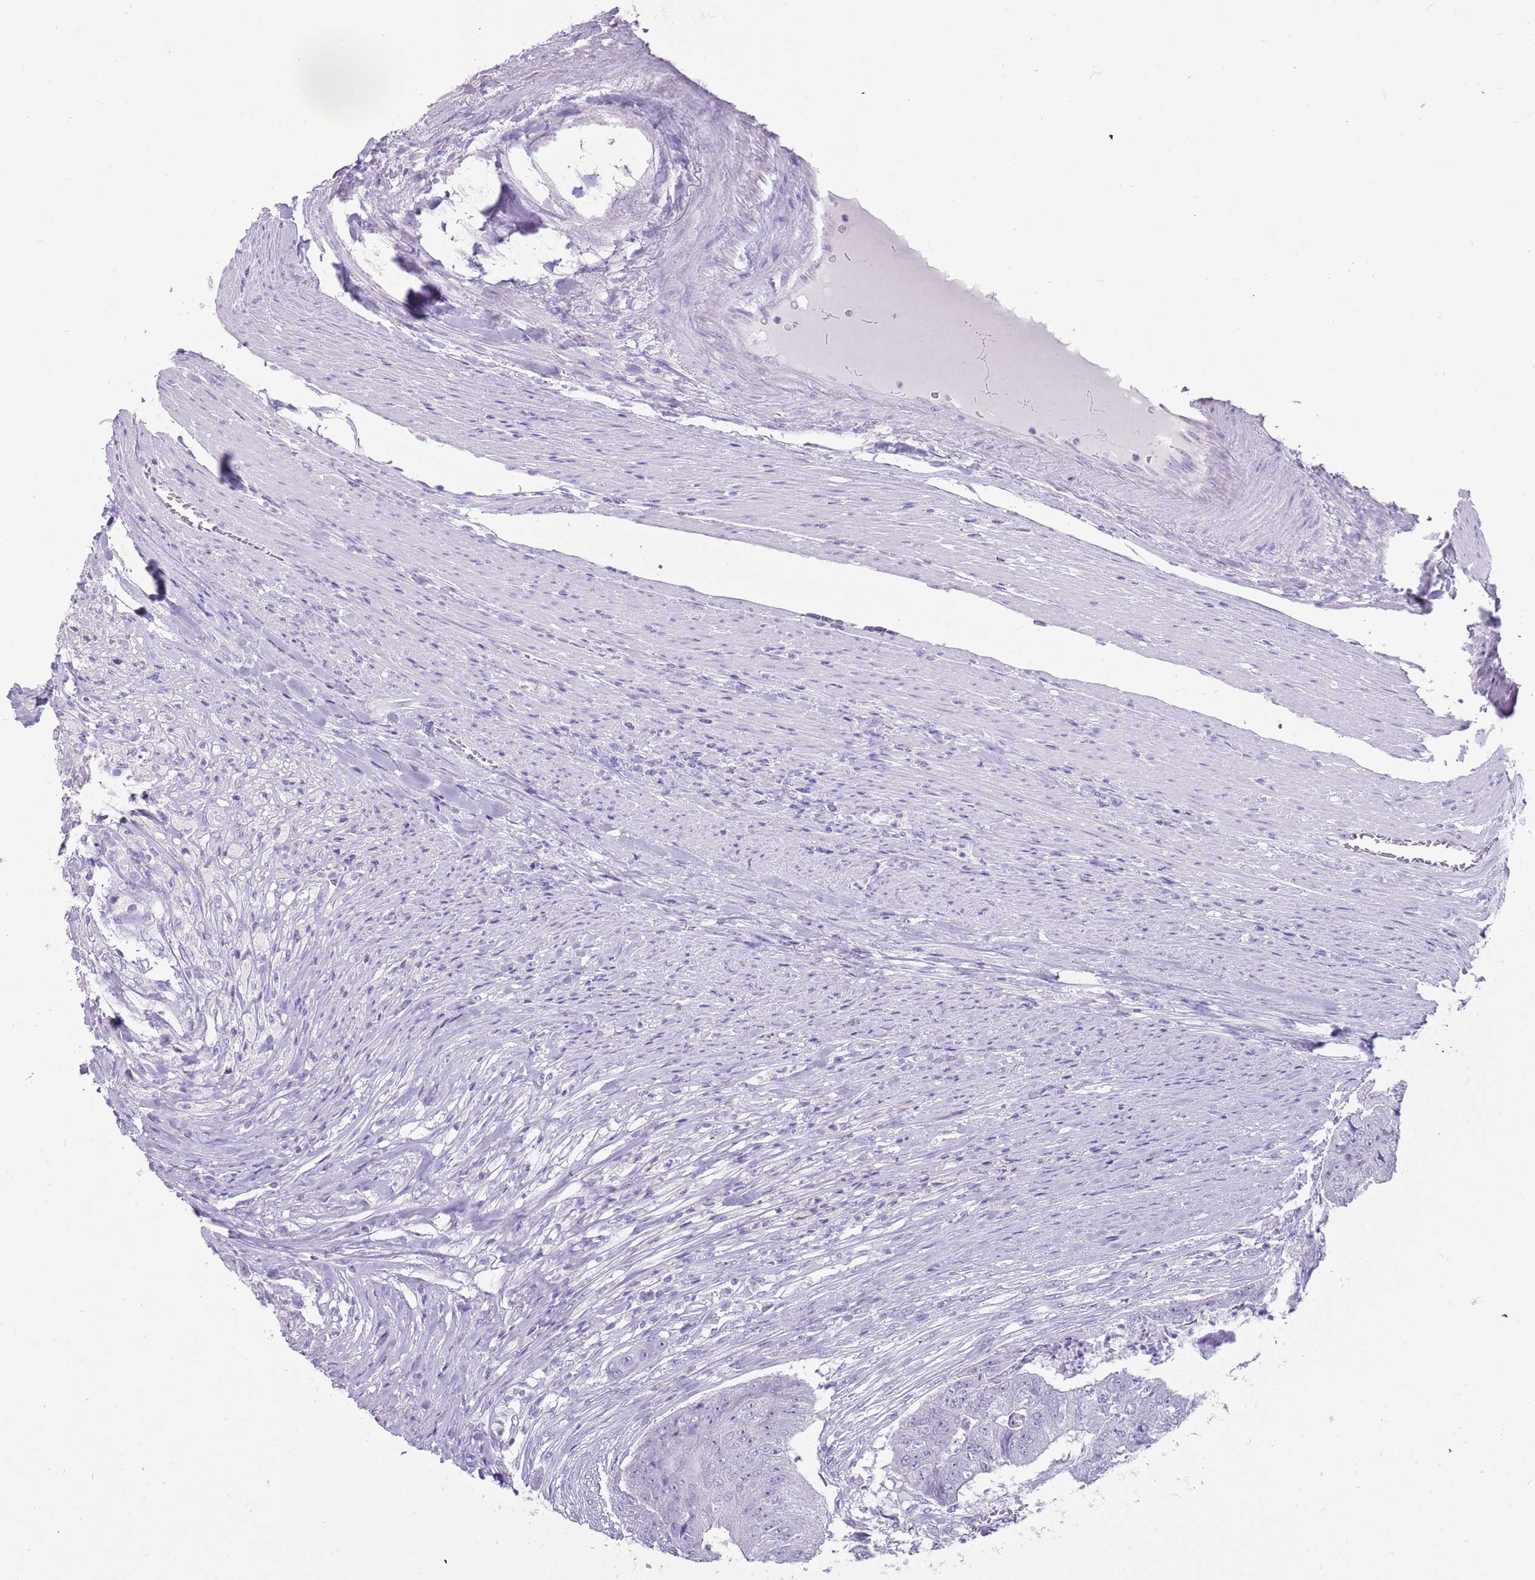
{"staining": {"intensity": "negative", "quantity": "none", "location": "none"}, "tissue": "colorectal cancer", "cell_type": "Tumor cells", "image_type": "cancer", "snomed": [{"axis": "morphology", "description": "Adenocarcinoma, NOS"}, {"axis": "topography", "description": "Colon"}], "caption": "Immunohistochemistry (IHC) of human colorectal adenocarcinoma reveals no positivity in tumor cells. (IHC, brightfield microscopy, high magnification).", "gene": "NBPF3", "patient": {"sex": "female", "age": 67}}